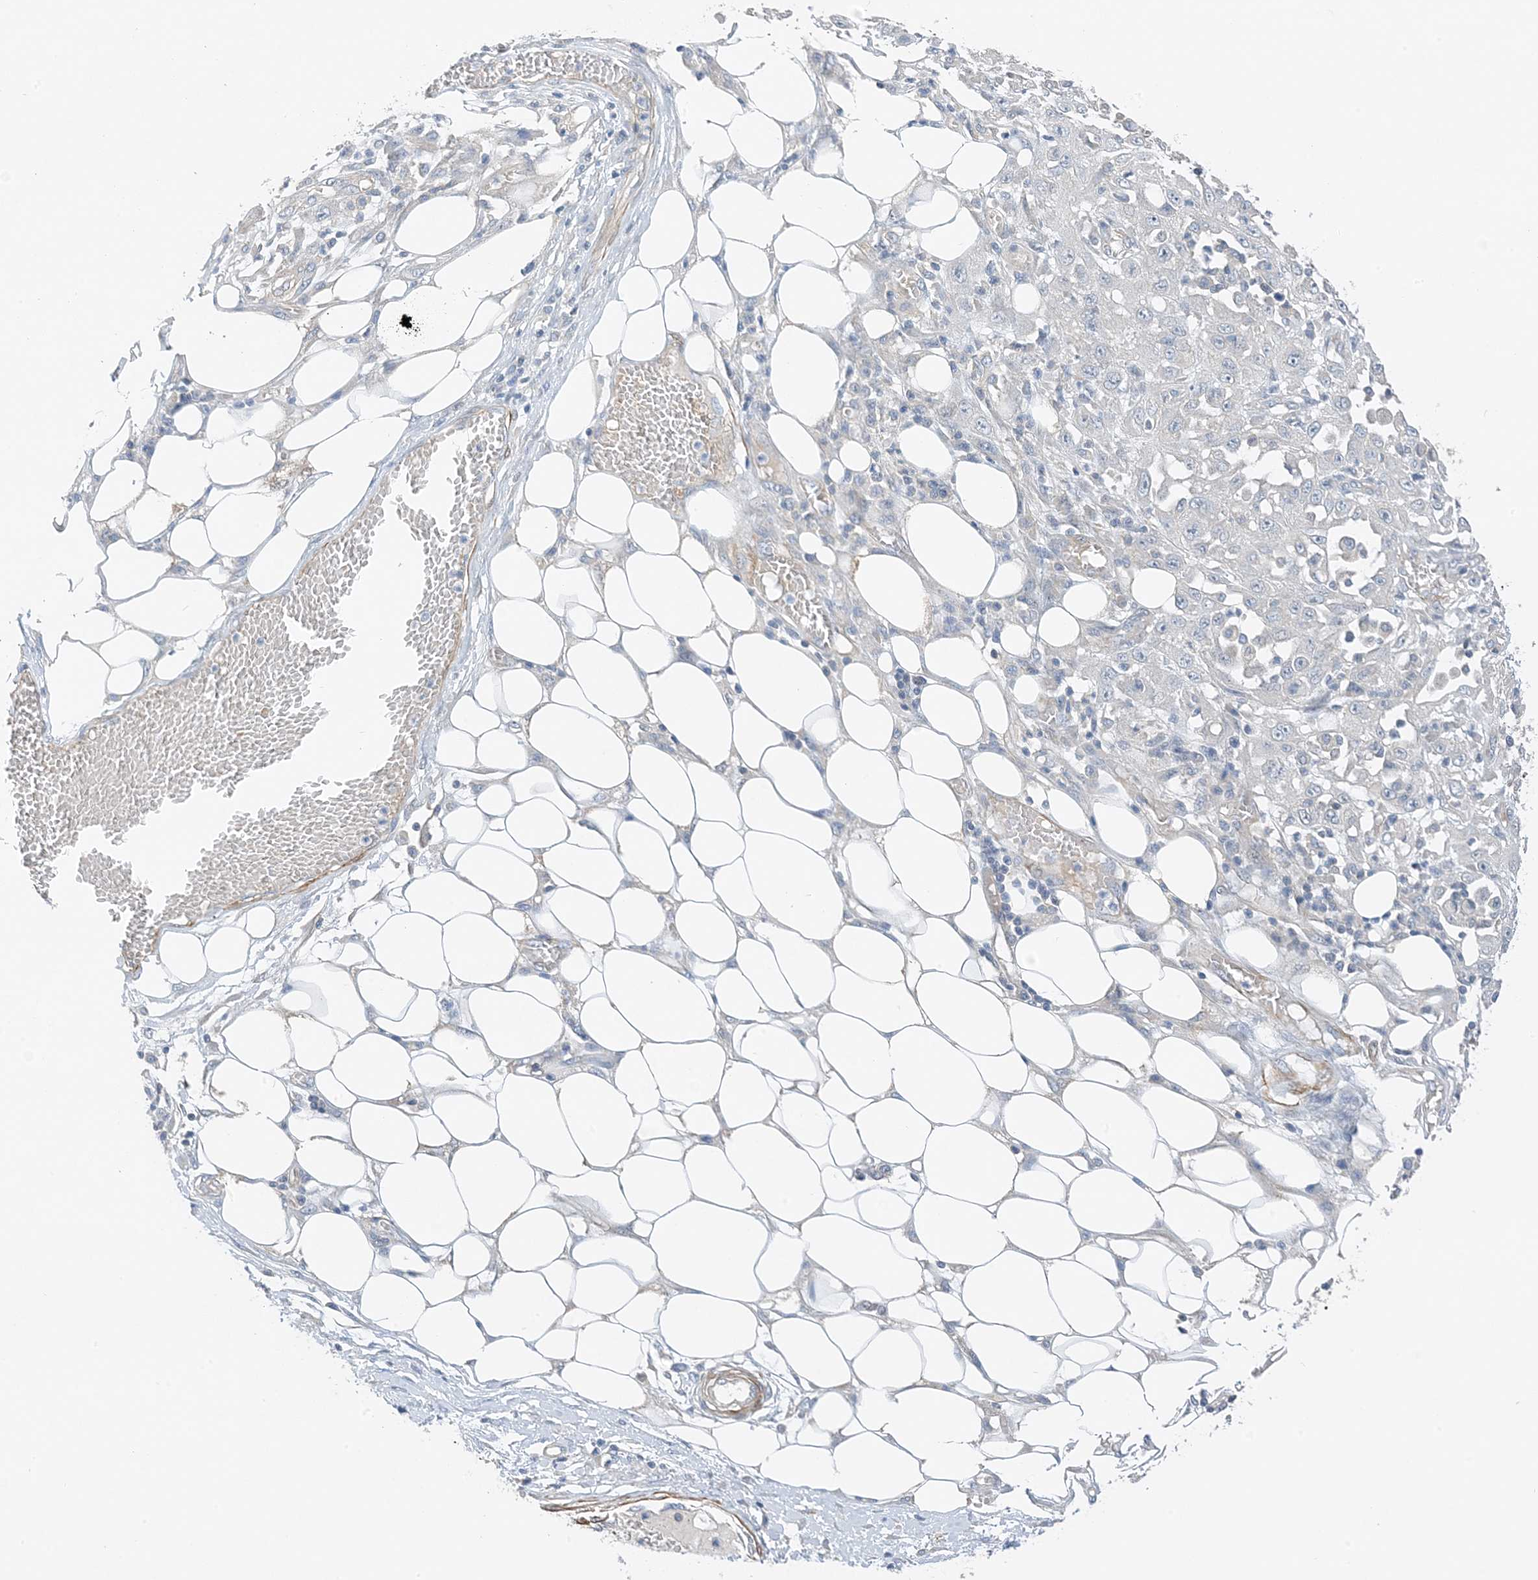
{"staining": {"intensity": "negative", "quantity": "none", "location": "none"}, "tissue": "skin cancer", "cell_type": "Tumor cells", "image_type": "cancer", "snomed": [{"axis": "morphology", "description": "Squamous cell carcinoma, NOS"}, {"axis": "morphology", "description": "Squamous cell carcinoma, metastatic, NOS"}, {"axis": "topography", "description": "Skin"}, {"axis": "topography", "description": "Lymph node"}], "caption": "Skin squamous cell carcinoma was stained to show a protein in brown. There is no significant staining in tumor cells.", "gene": "KIFBP", "patient": {"sex": "male", "age": 75}}